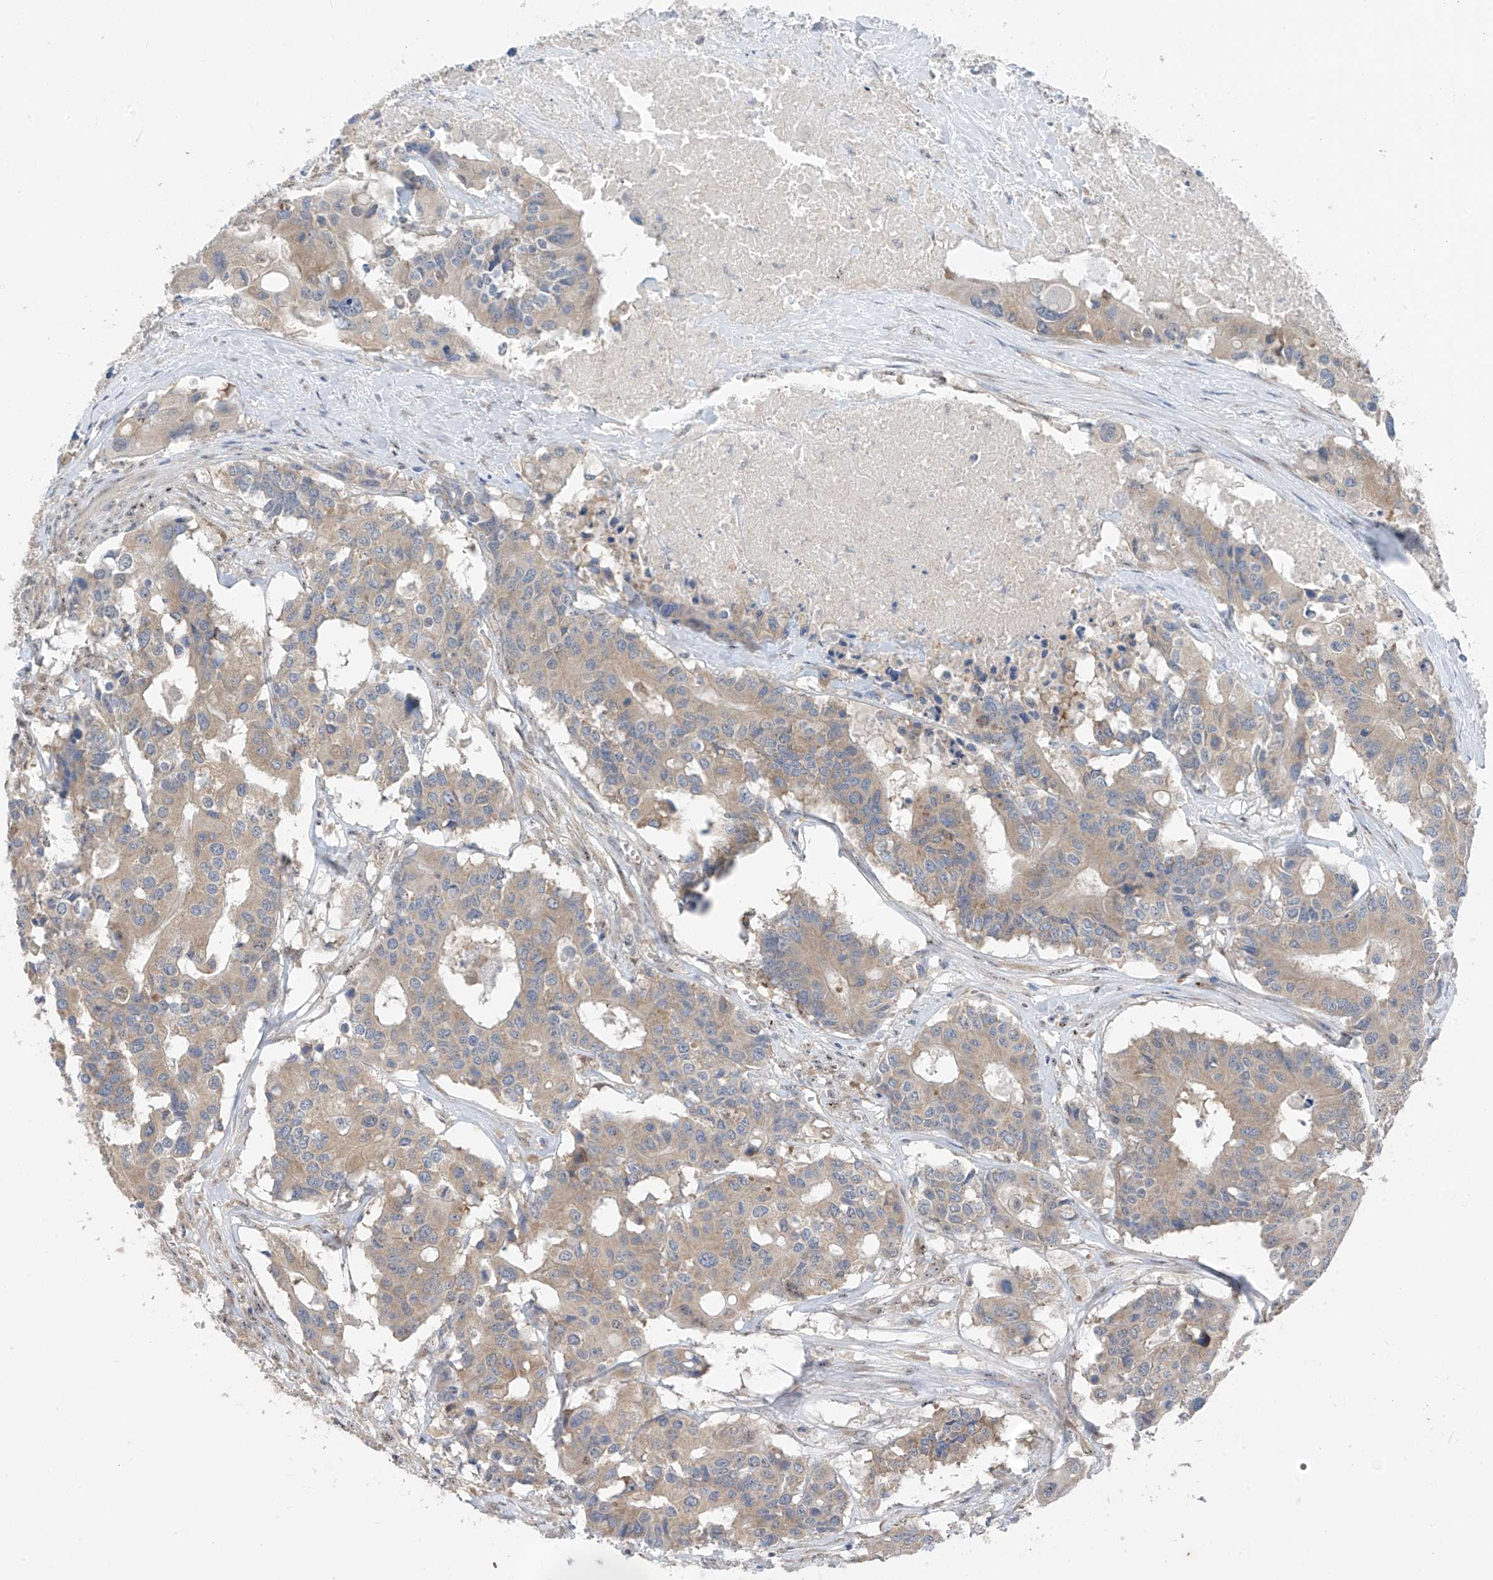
{"staining": {"intensity": "weak", "quantity": ">75%", "location": "cytoplasmic/membranous"}, "tissue": "colorectal cancer", "cell_type": "Tumor cells", "image_type": "cancer", "snomed": [{"axis": "morphology", "description": "Adenocarcinoma, NOS"}, {"axis": "topography", "description": "Colon"}], "caption": "High-magnification brightfield microscopy of adenocarcinoma (colorectal) stained with DAB (brown) and counterstained with hematoxylin (blue). tumor cells exhibit weak cytoplasmic/membranous positivity is identified in approximately>75% of cells.", "gene": "RPL4", "patient": {"sex": "male", "age": 77}}